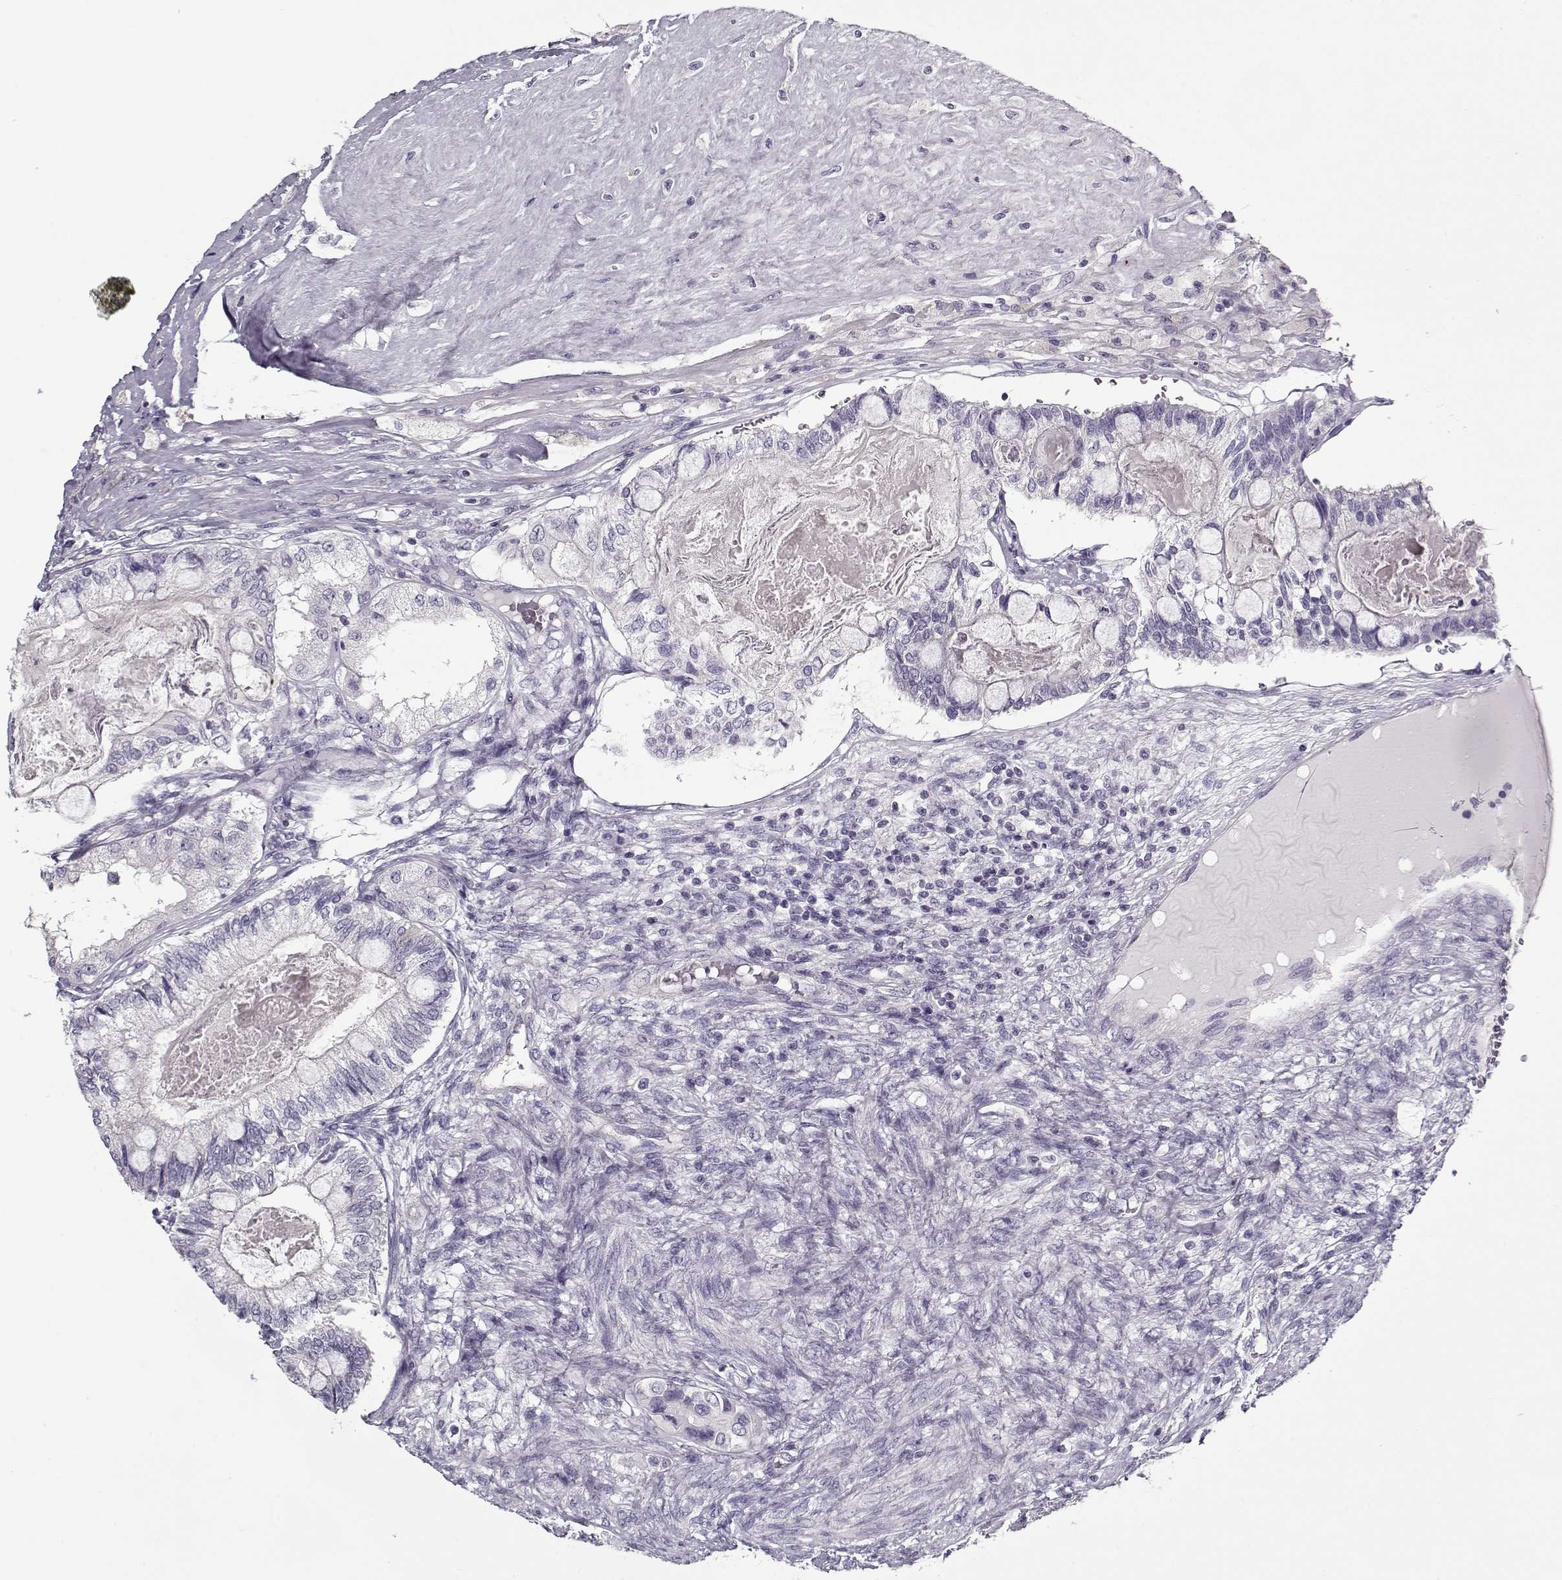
{"staining": {"intensity": "negative", "quantity": "none", "location": "none"}, "tissue": "testis cancer", "cell_type": "Tumor cells", "image_type": "cancer", "snomed": [{"axis": "morphology", "description": "Seminoma, NOS"}, {"axis": "morphology", "description": "Carcinoma, Embryonal, NOS"}, {"axis": "topography", "description": "Testis"}], "caption": "DAB immunohistochemical staining of human testis cancer (seminoma) shows no significant staining in tumor cells.", "gene": "CCDC136", "patient": {"sex": "male", "age": 41}}